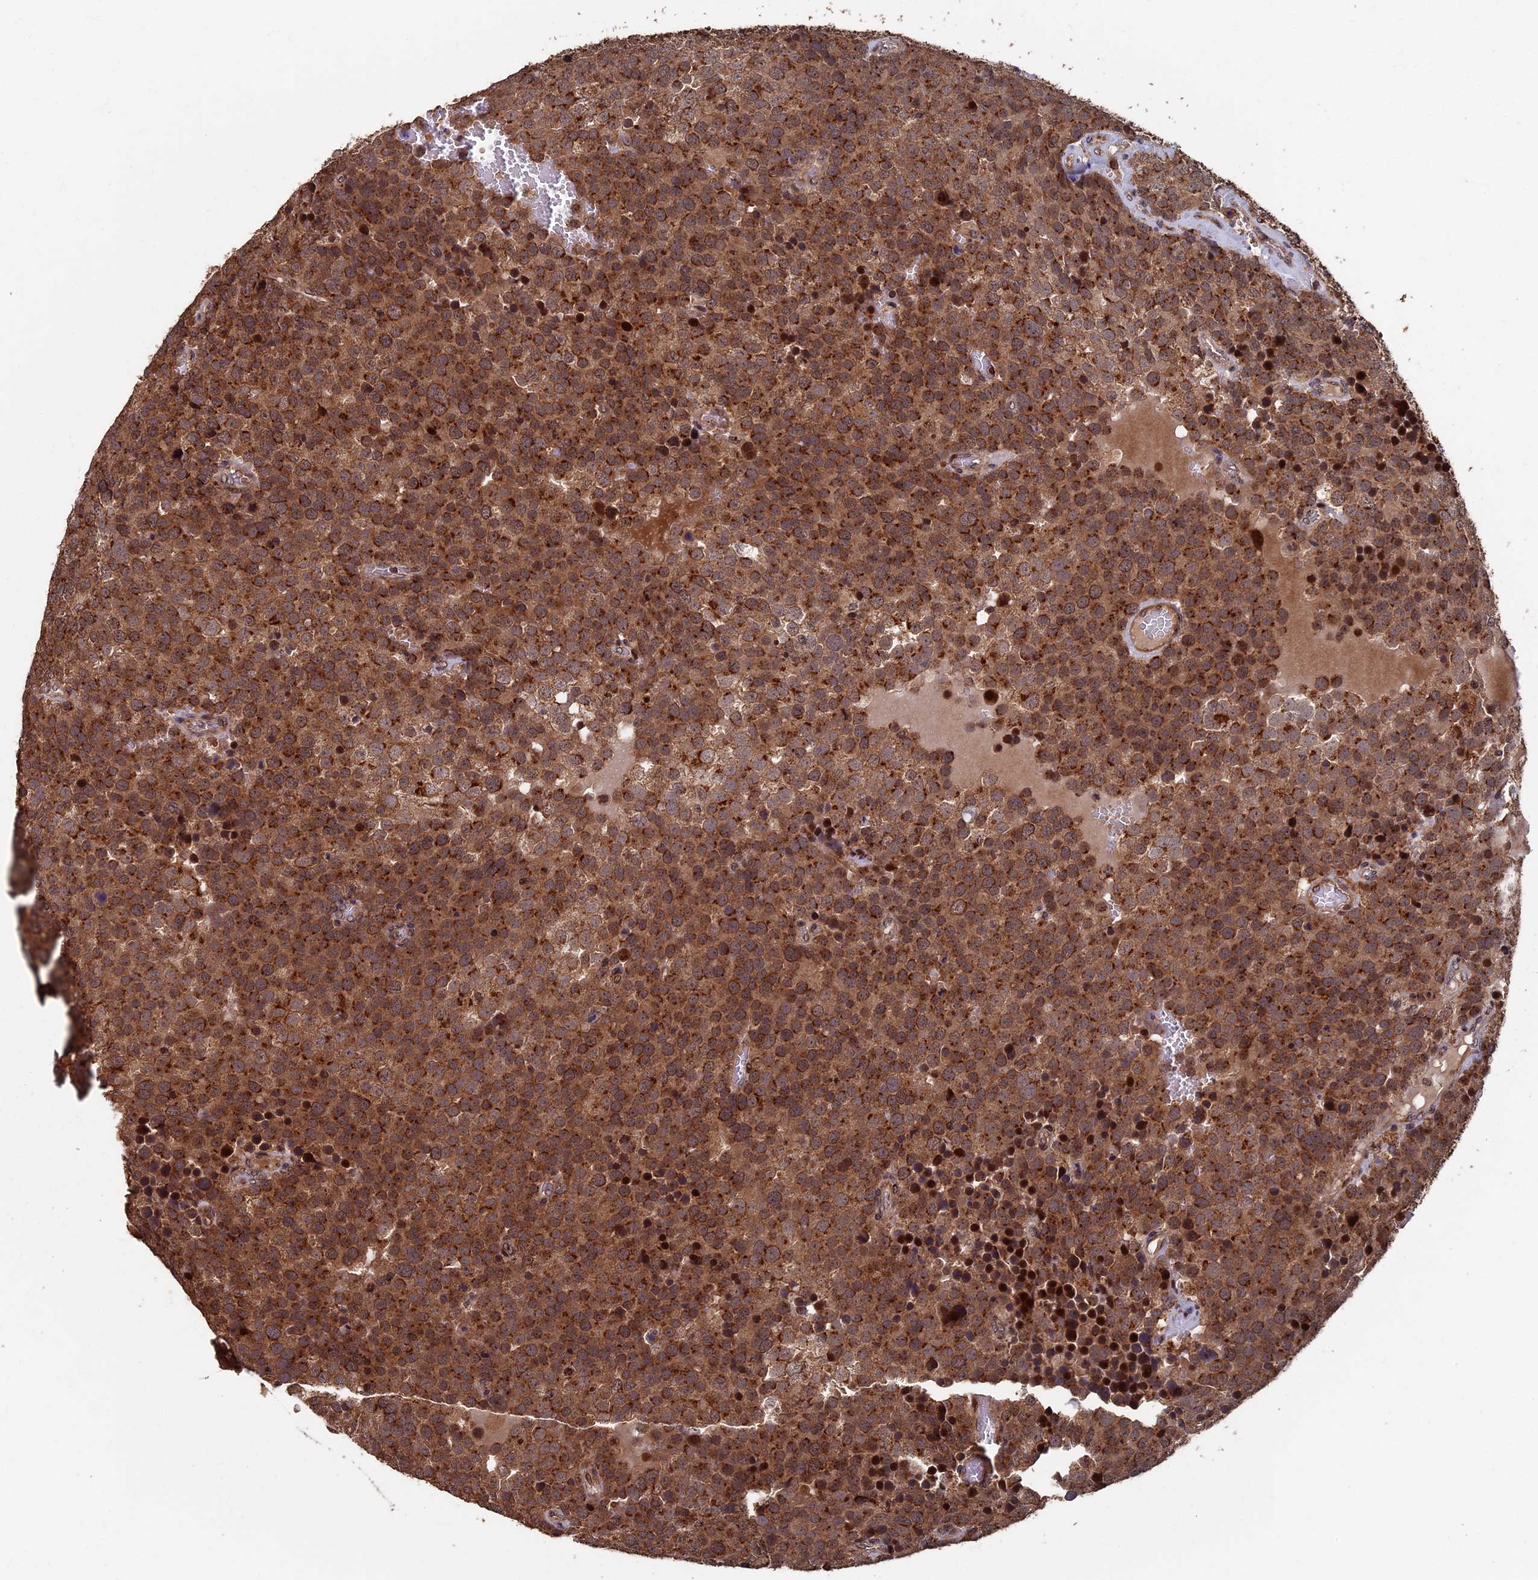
{"staining": {"intensity": "moderate", "quantity": ">75%", "location": "cytoplasmic/membranous,nuclear"}, "tissue": "testis cancer", "cell_type": "Tumor cells", "image_type": "cancer", "snomed": [{"axis": "morphology", "description": "Seminoma, NOS"}, {"axis": "topography", "description": "Testis"}], "caption": "Brown immunohistochemical staining in testis cancer (seminoma) demonstrates moderate cytoplasmic/membranous and nuclear staining in about >75% of tumor cells.", "gene": "RASGRF1", "patient": {"sex": "male", "age": 71}}